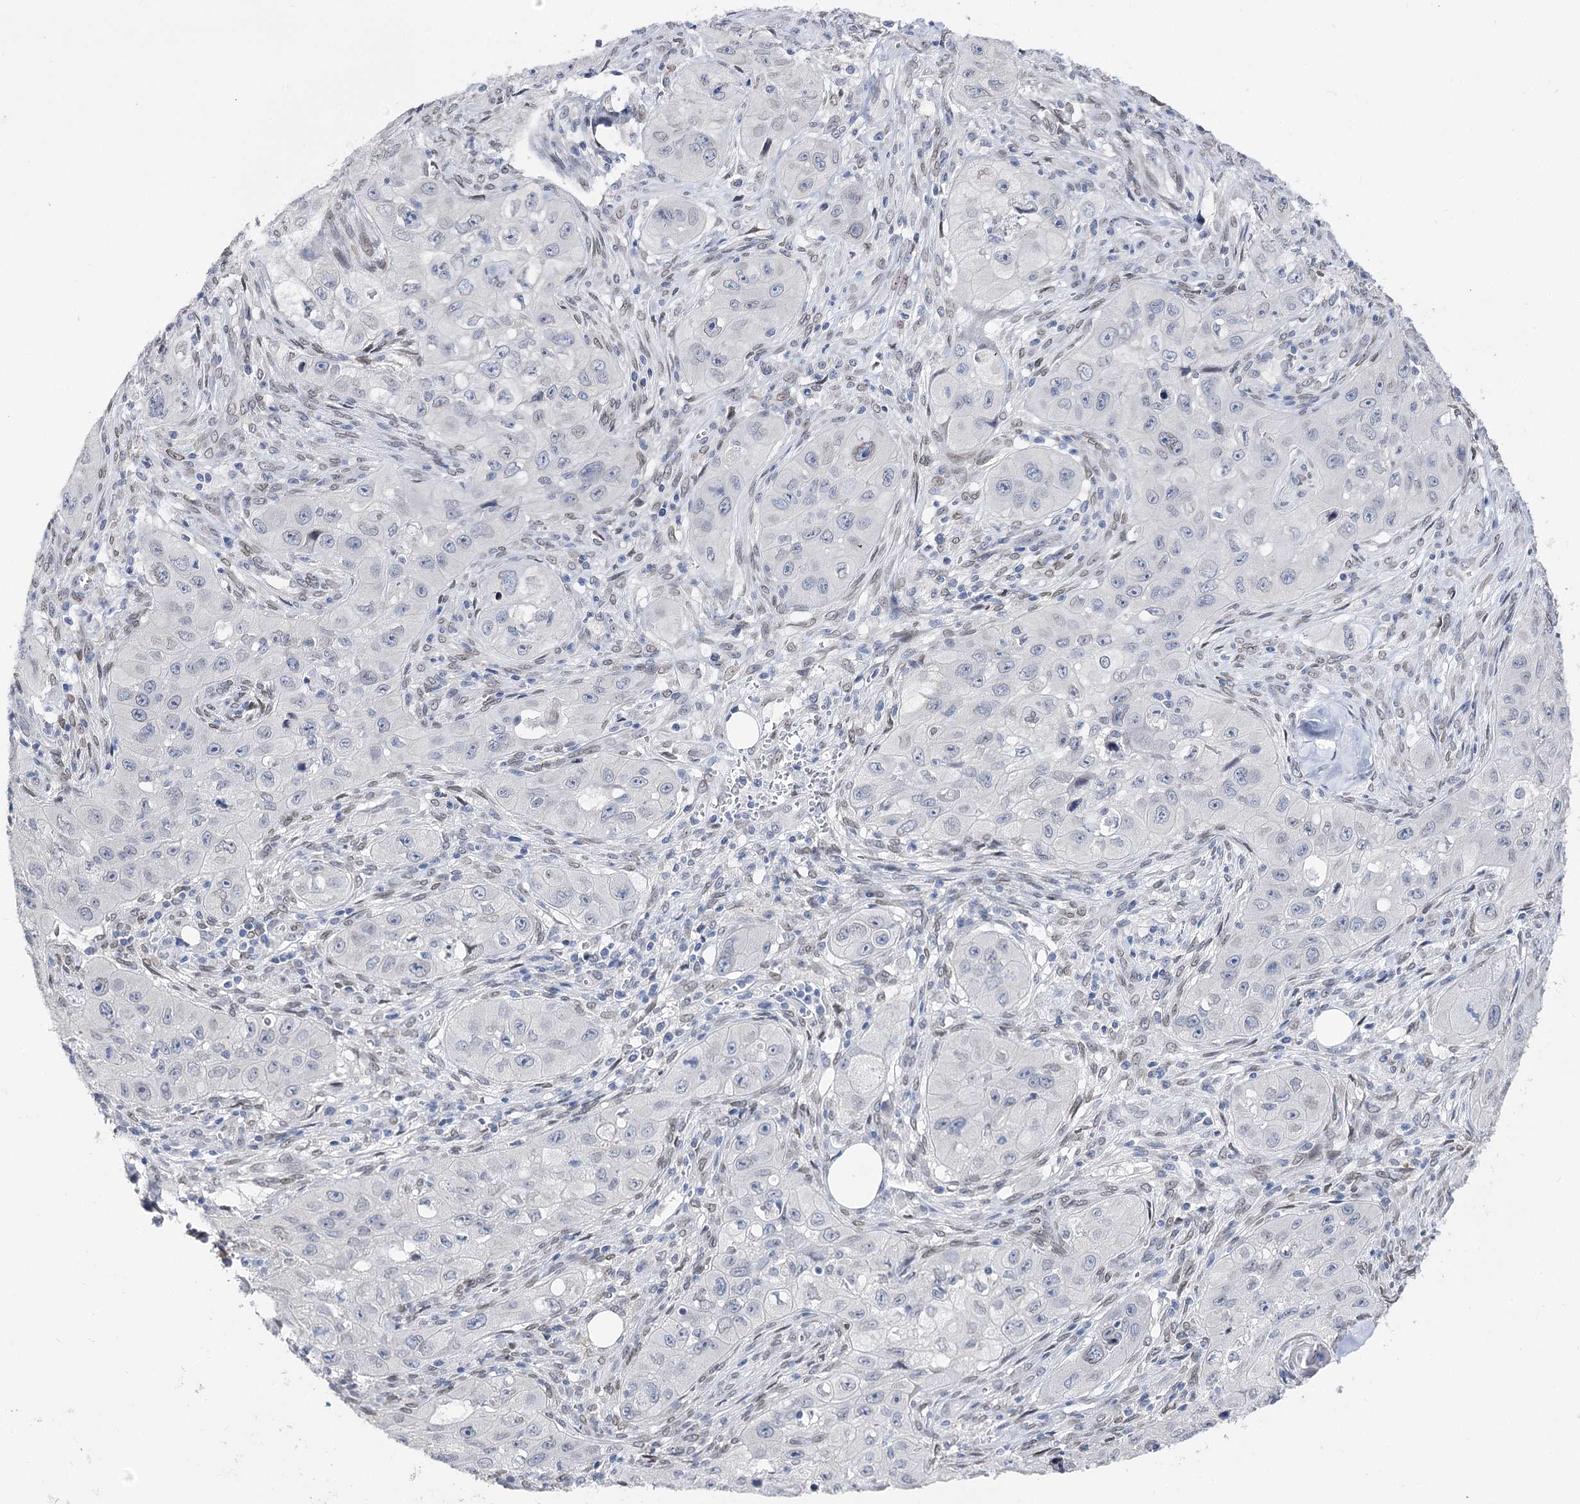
{"staining": {"intensity": "negative", "quantity": "none", "location": "none"}, "tissue": "skin cancer", "cell_type": "Tumor cells", "image_type": "cancer", "snomed": [{"axis": "morphology", "description": "Squamous cell carcinoma, NOS"}, {"axis": "topography", "description": "Skin"}, {"axis": "topography", "description": "Subcutis"}], "caption": "An image of human skin cancer is negative for staining in tumor cells. Nuclei are stained in blue.", "gene": "TMEM201", "patient": {"sex": "male", "age": 73}}